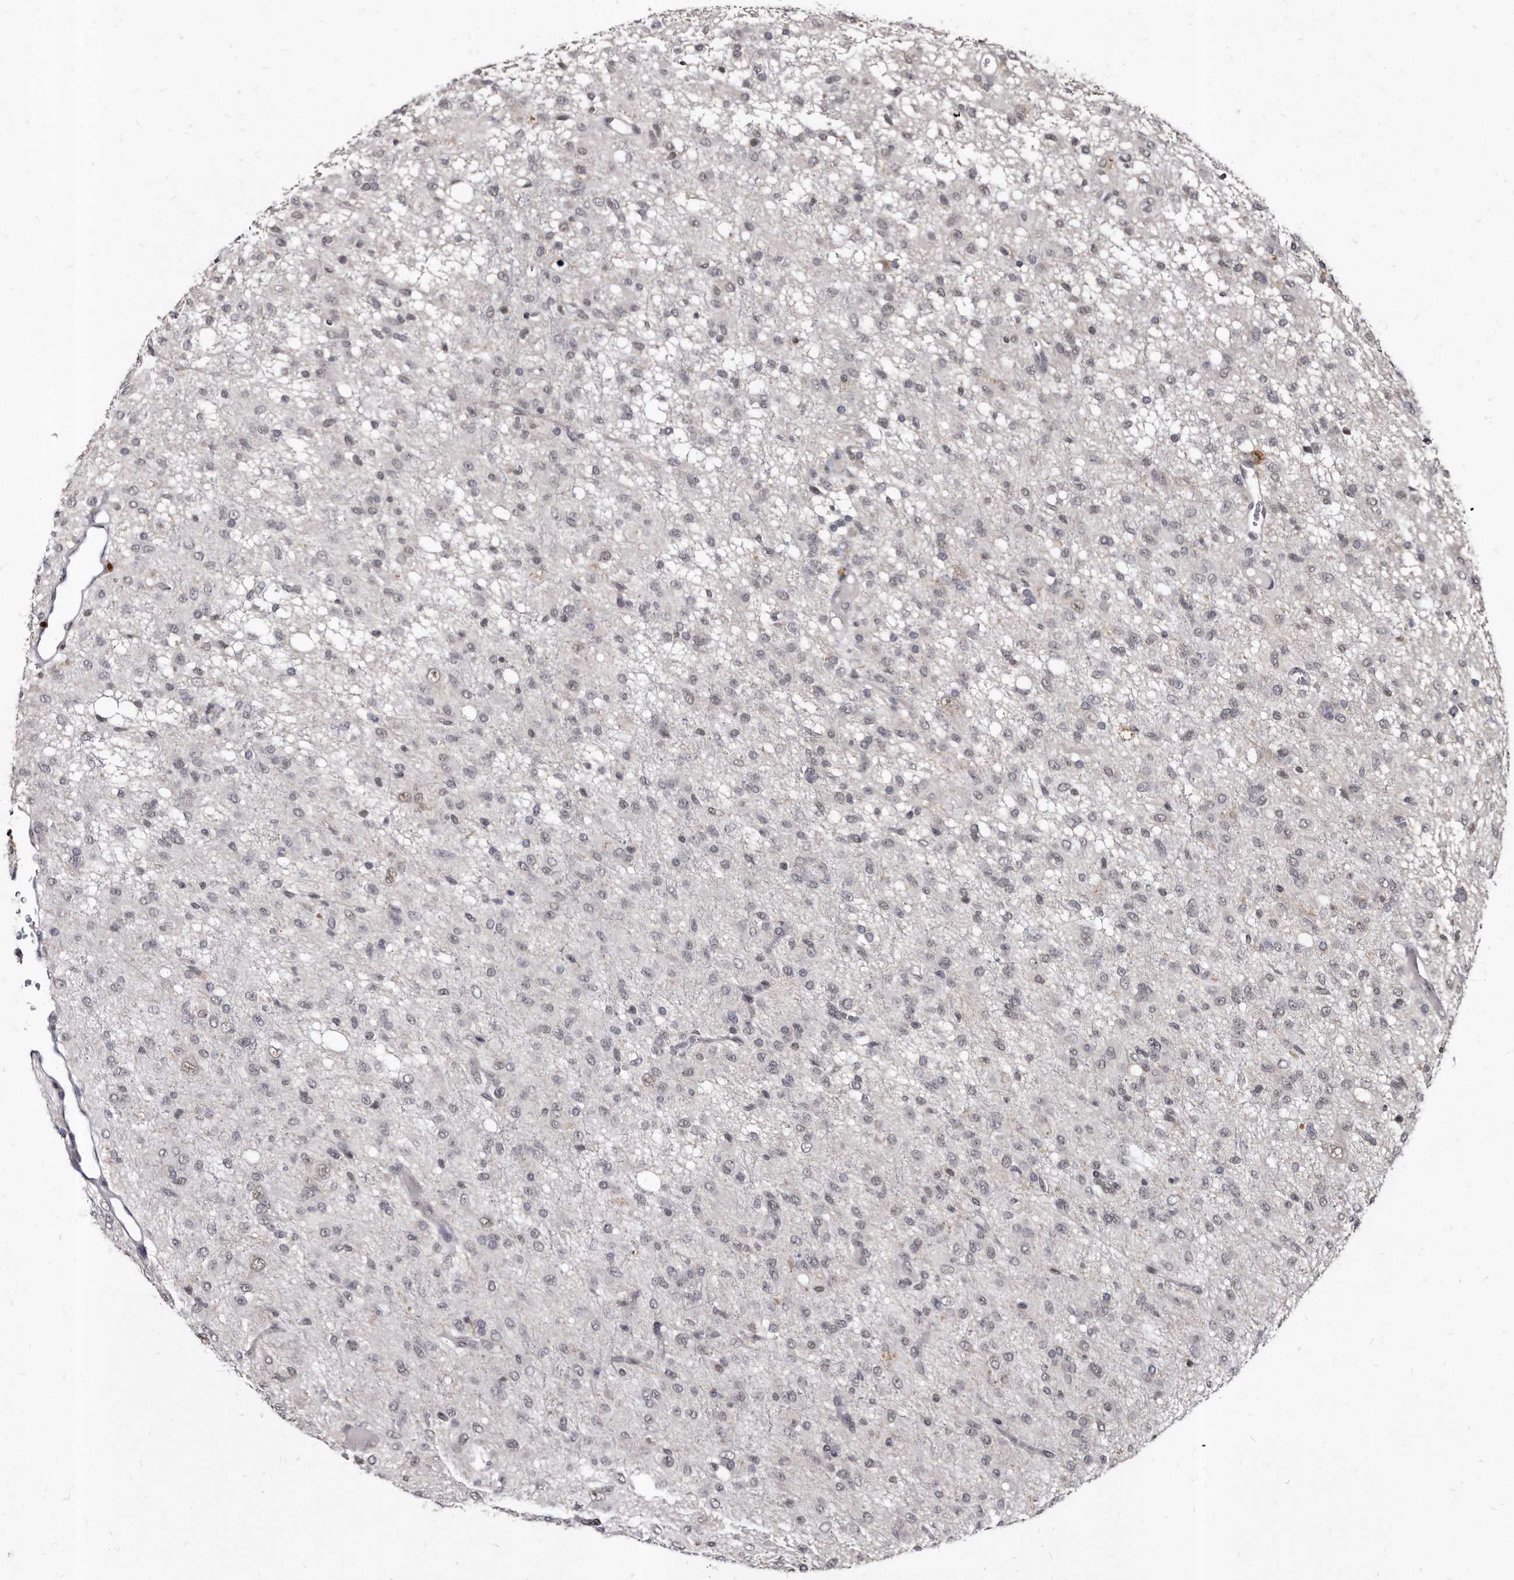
{"staining": {"intensity": "negative", "quantity": "none", "location": "none"}, "tissue": "glioma", "cell_type": "Tumor cells", "image_type": "cancer", "snomed": [{"axis": "morphology", "description": "Glioma, malignant, High grade"}, {"axis": "topography", "description": "Brain"}], "caption": "Tumor cells show no significant protein staining in glioma. The staining is performed using DAB brown chromogen with nuclei counter-stained in using hematoxylin.", "gene": "KLHDC3", "patient": {"sex": "female", "age": 59}}